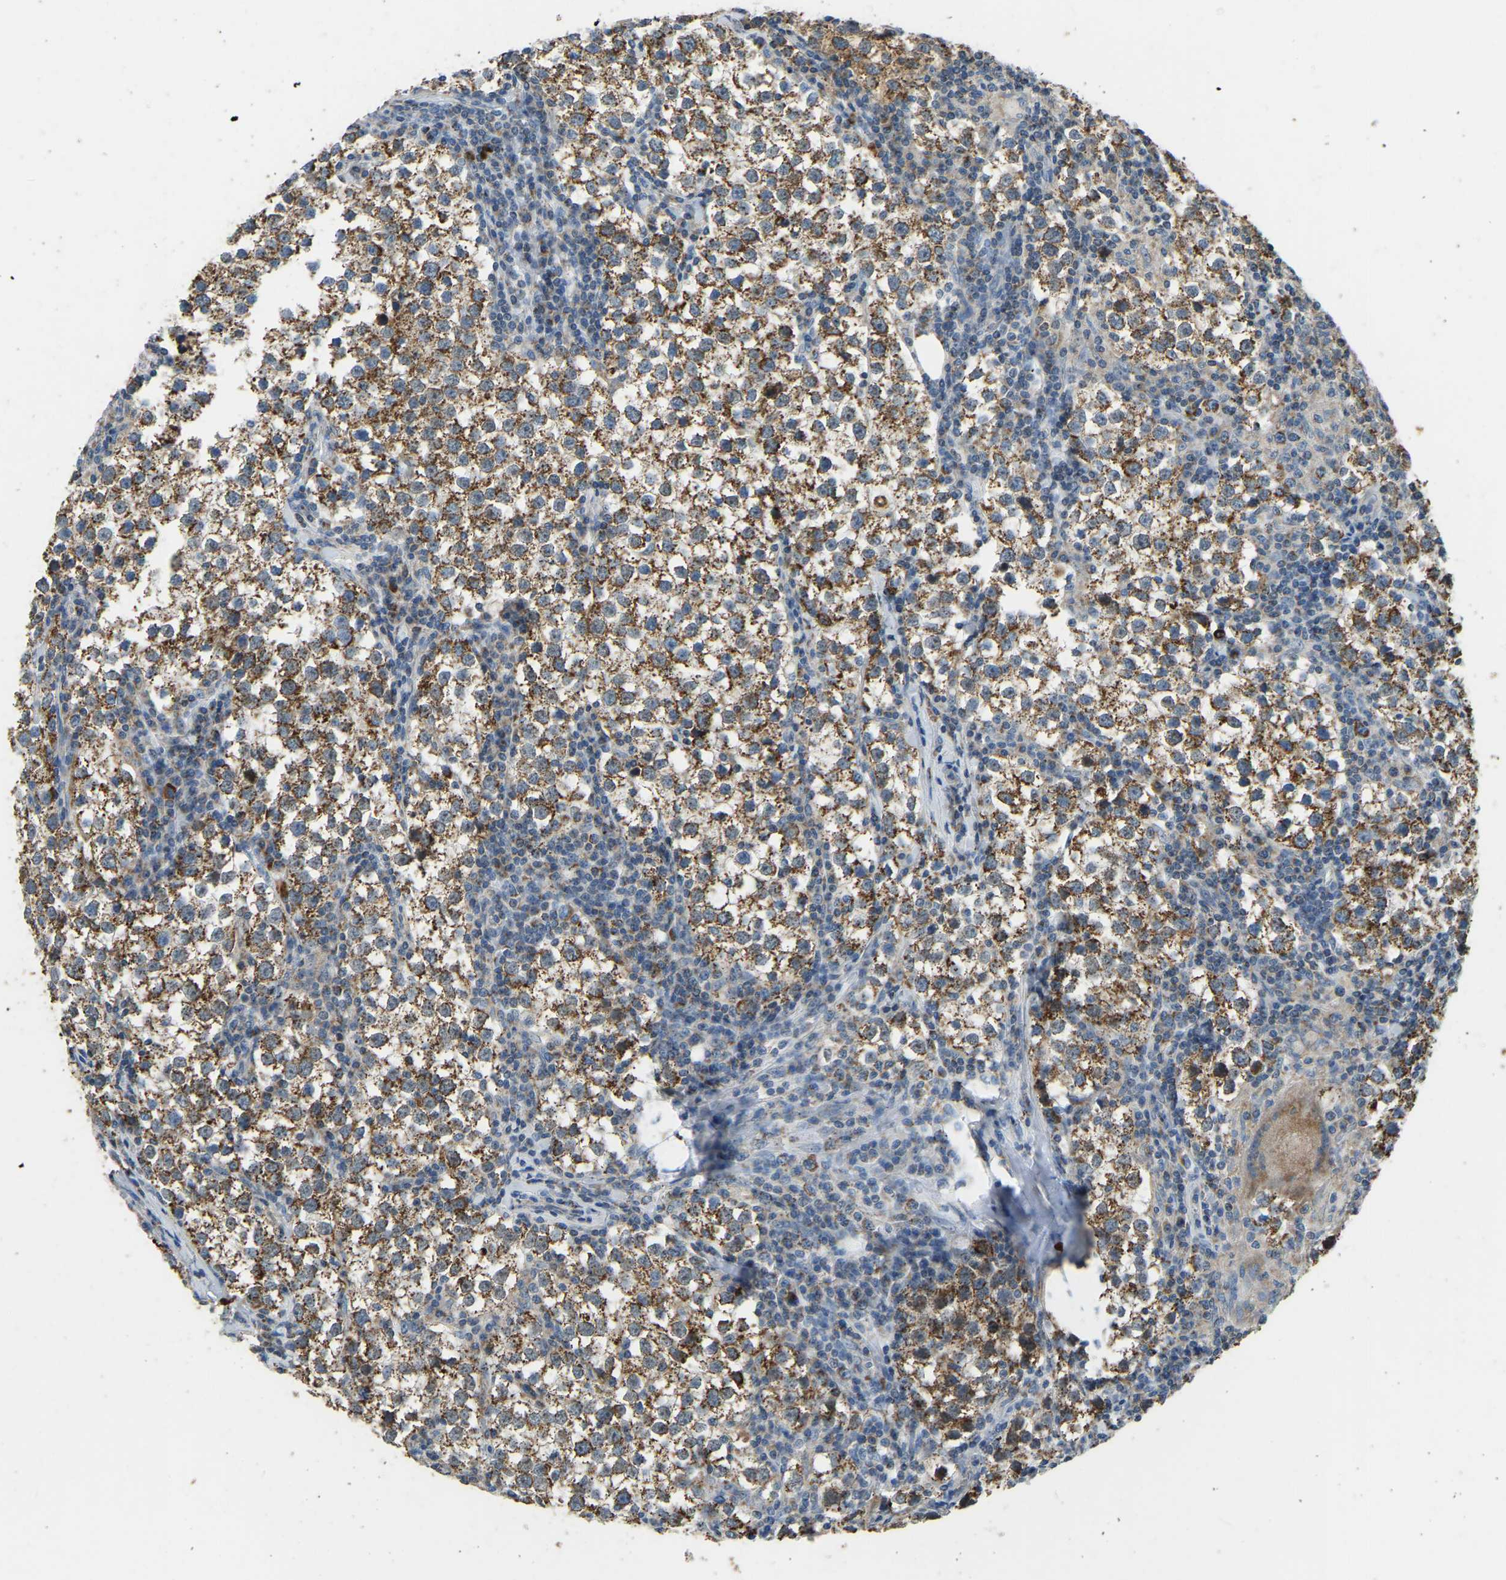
{"staining": {"intensity": "moderate", "quantity": ">75%", "location": "cytoplasmic/membranous"}, "tissue": "testis cancer", "cell_type": "Tumor cells", "image_type": "cancer", "snomed": [{"axis": "morphology", "description": "Seminoma, NOS"}, {"axis": "morphology", "description": "Carcinoma, Embryonal, NOS"}, {"axis": "topography", "description": "Testis"}], "caption": "Tumor cells display medium levels of moderate cytoplasmic/membranous expression in approximately >75% of cells in testis cancer. The protein is shown in brown color, while the nuclei are stained blue.", "gene": "ZNF200", "patient": {"sex": "male", "age": 36}}